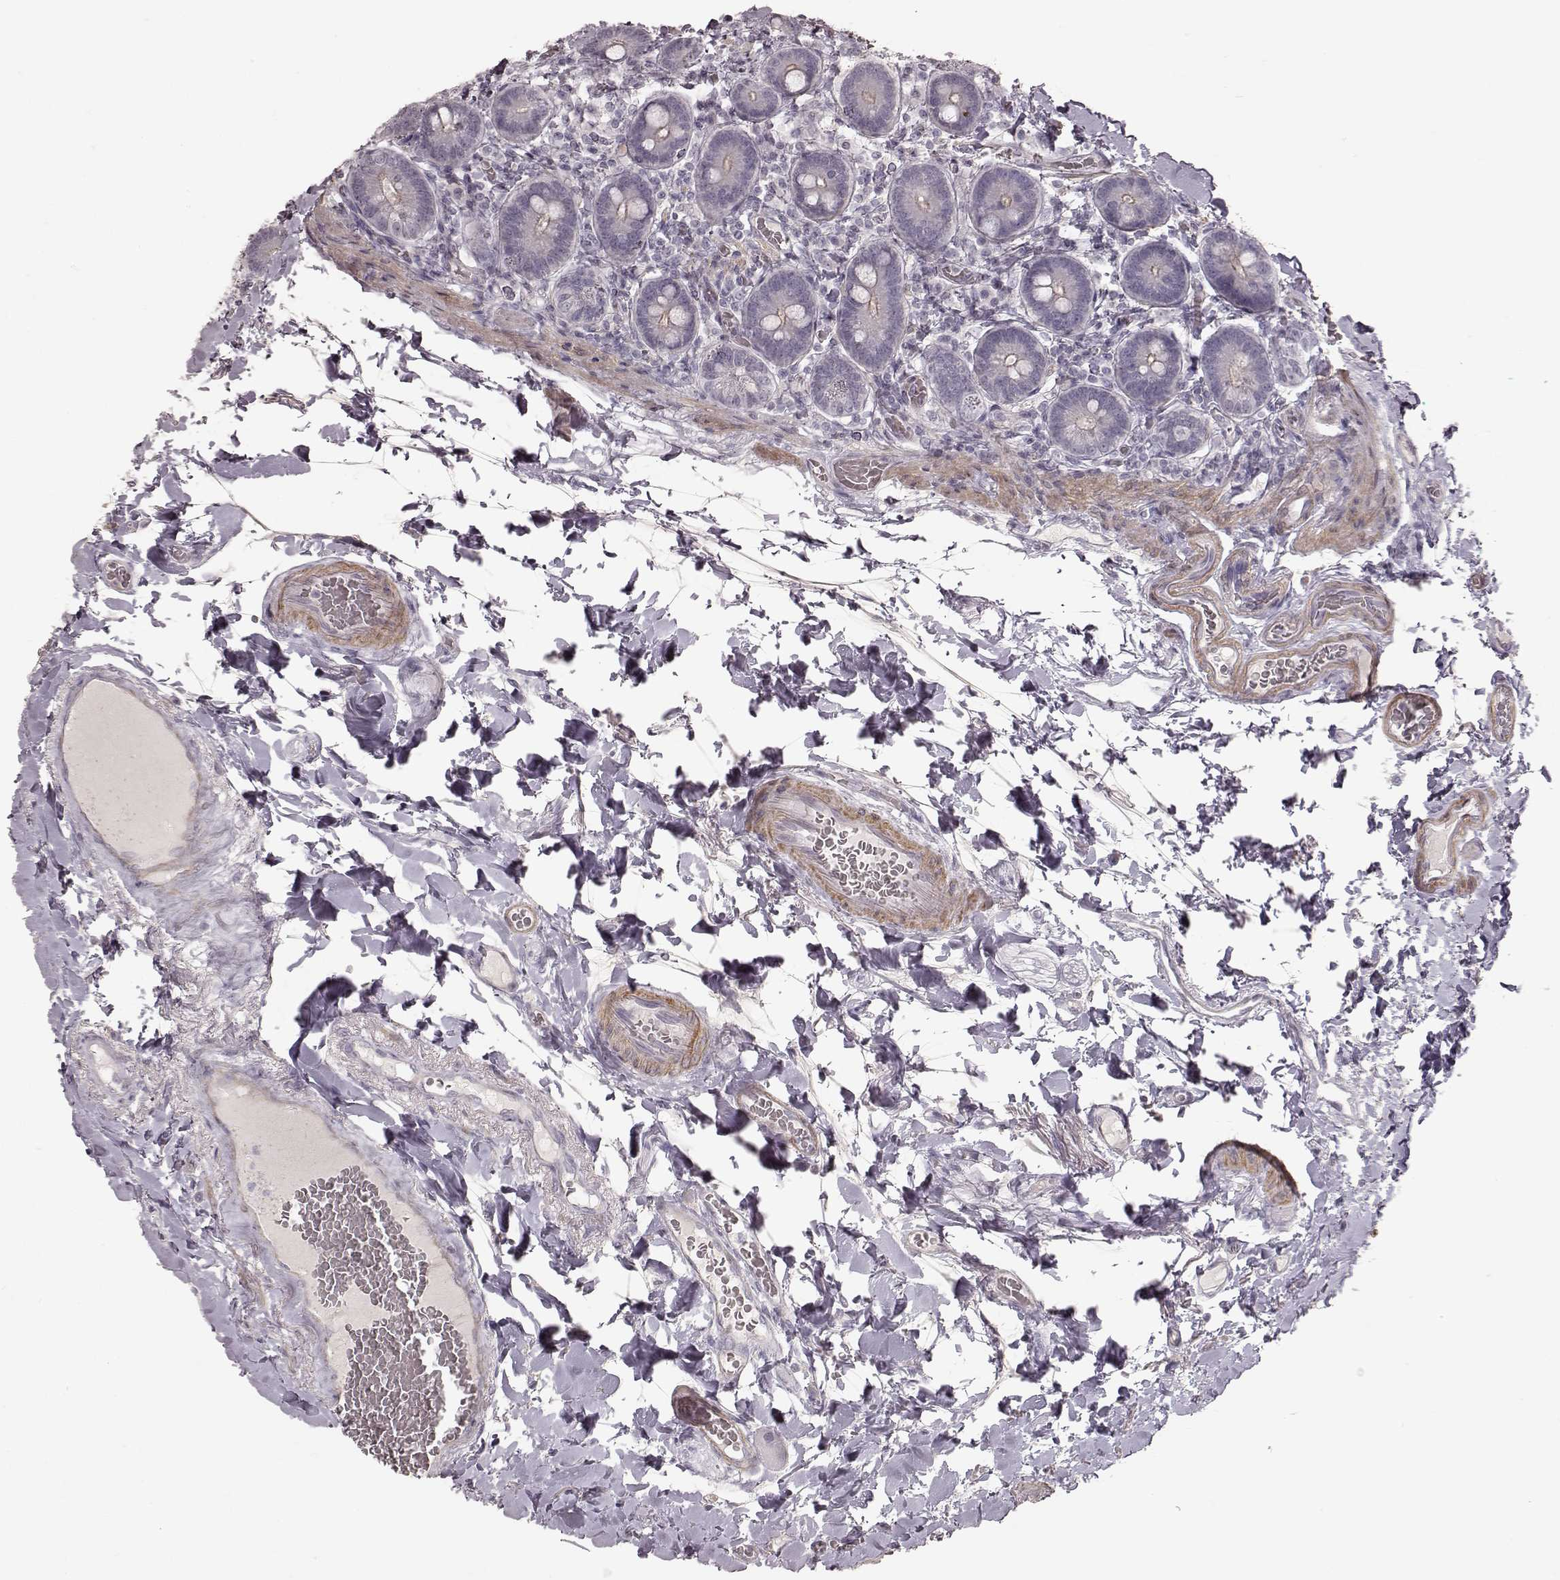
{"staining": {"intensity": "negative", "quantity": "none", "location": "none"}, "tissue": "duodenum", "cell_type": "Glandular cells", "image_type": "normal", "snomed": [{"axis": "morphology", "description": "Normal tissue, NOS"}, {"axis": "topography", "description": "Duodenum"}], "caption": "Protein analysis of benign duodenum displays no significant staining in glandular cells.", "gene": "PRLHR", "patient": {"sex": "female", "age": 62}}